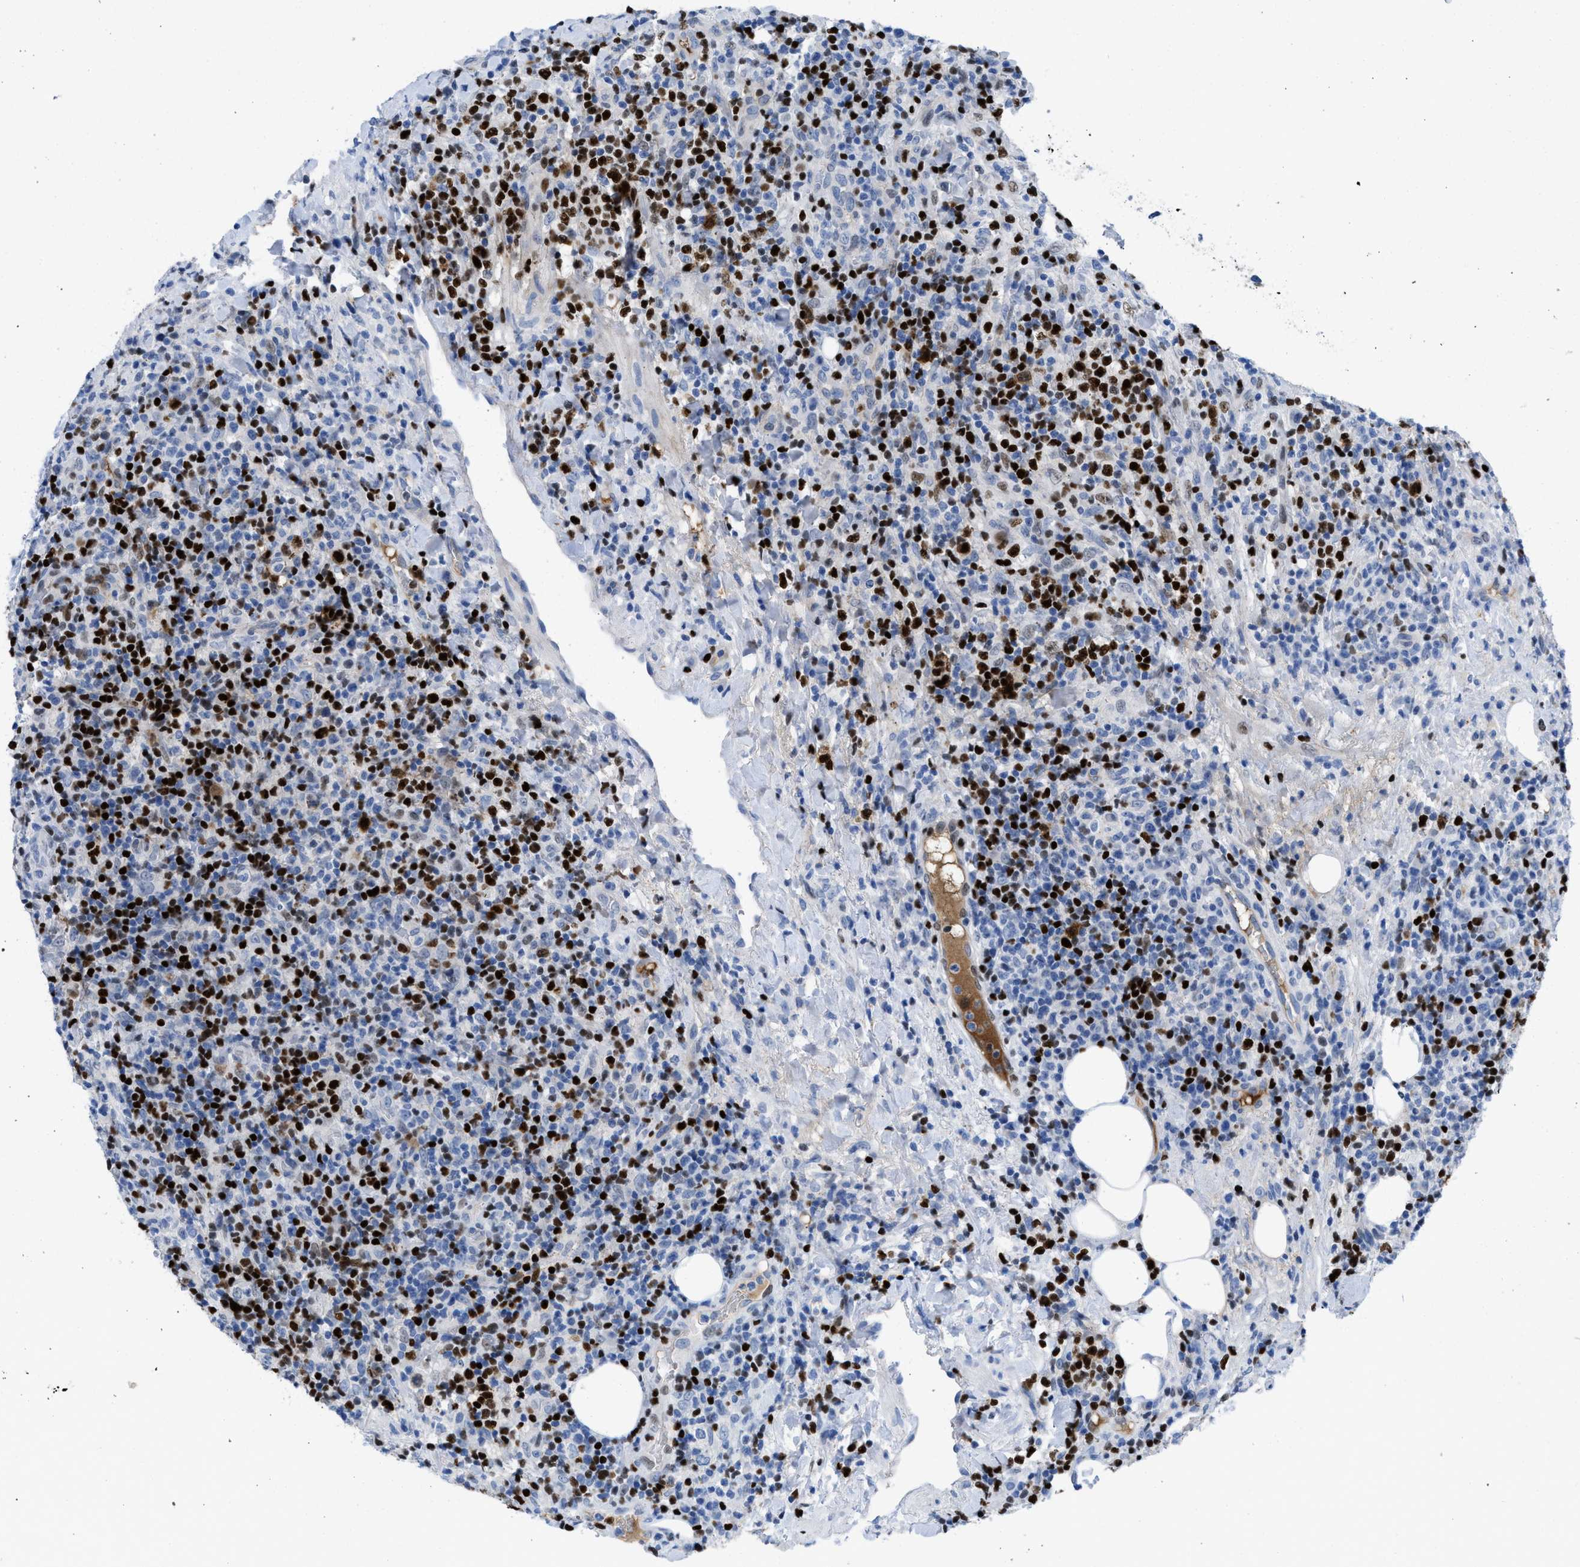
{"staining": {"intensity": "strong", "quantity": "<25%", "location": "nuclear"}, "tissue": "lymphoma", "cell_type": "Tumor cells", "image_type": "cancer", "snomed": [{"axis": "morphology", "description": "Malignant lymphoma, non-Hodgkin's type, High grade"}, {"axis": "topography", "description": "Lymph node"}], "caption": "Strong nuclear protein staining is seen in about <25% of tumor cells in lymphoma. (DAB = brown stain, brightfield microscopy at high magnification).", "gene": "LEF1", "patient": {"sex": "female", "age": 76}}